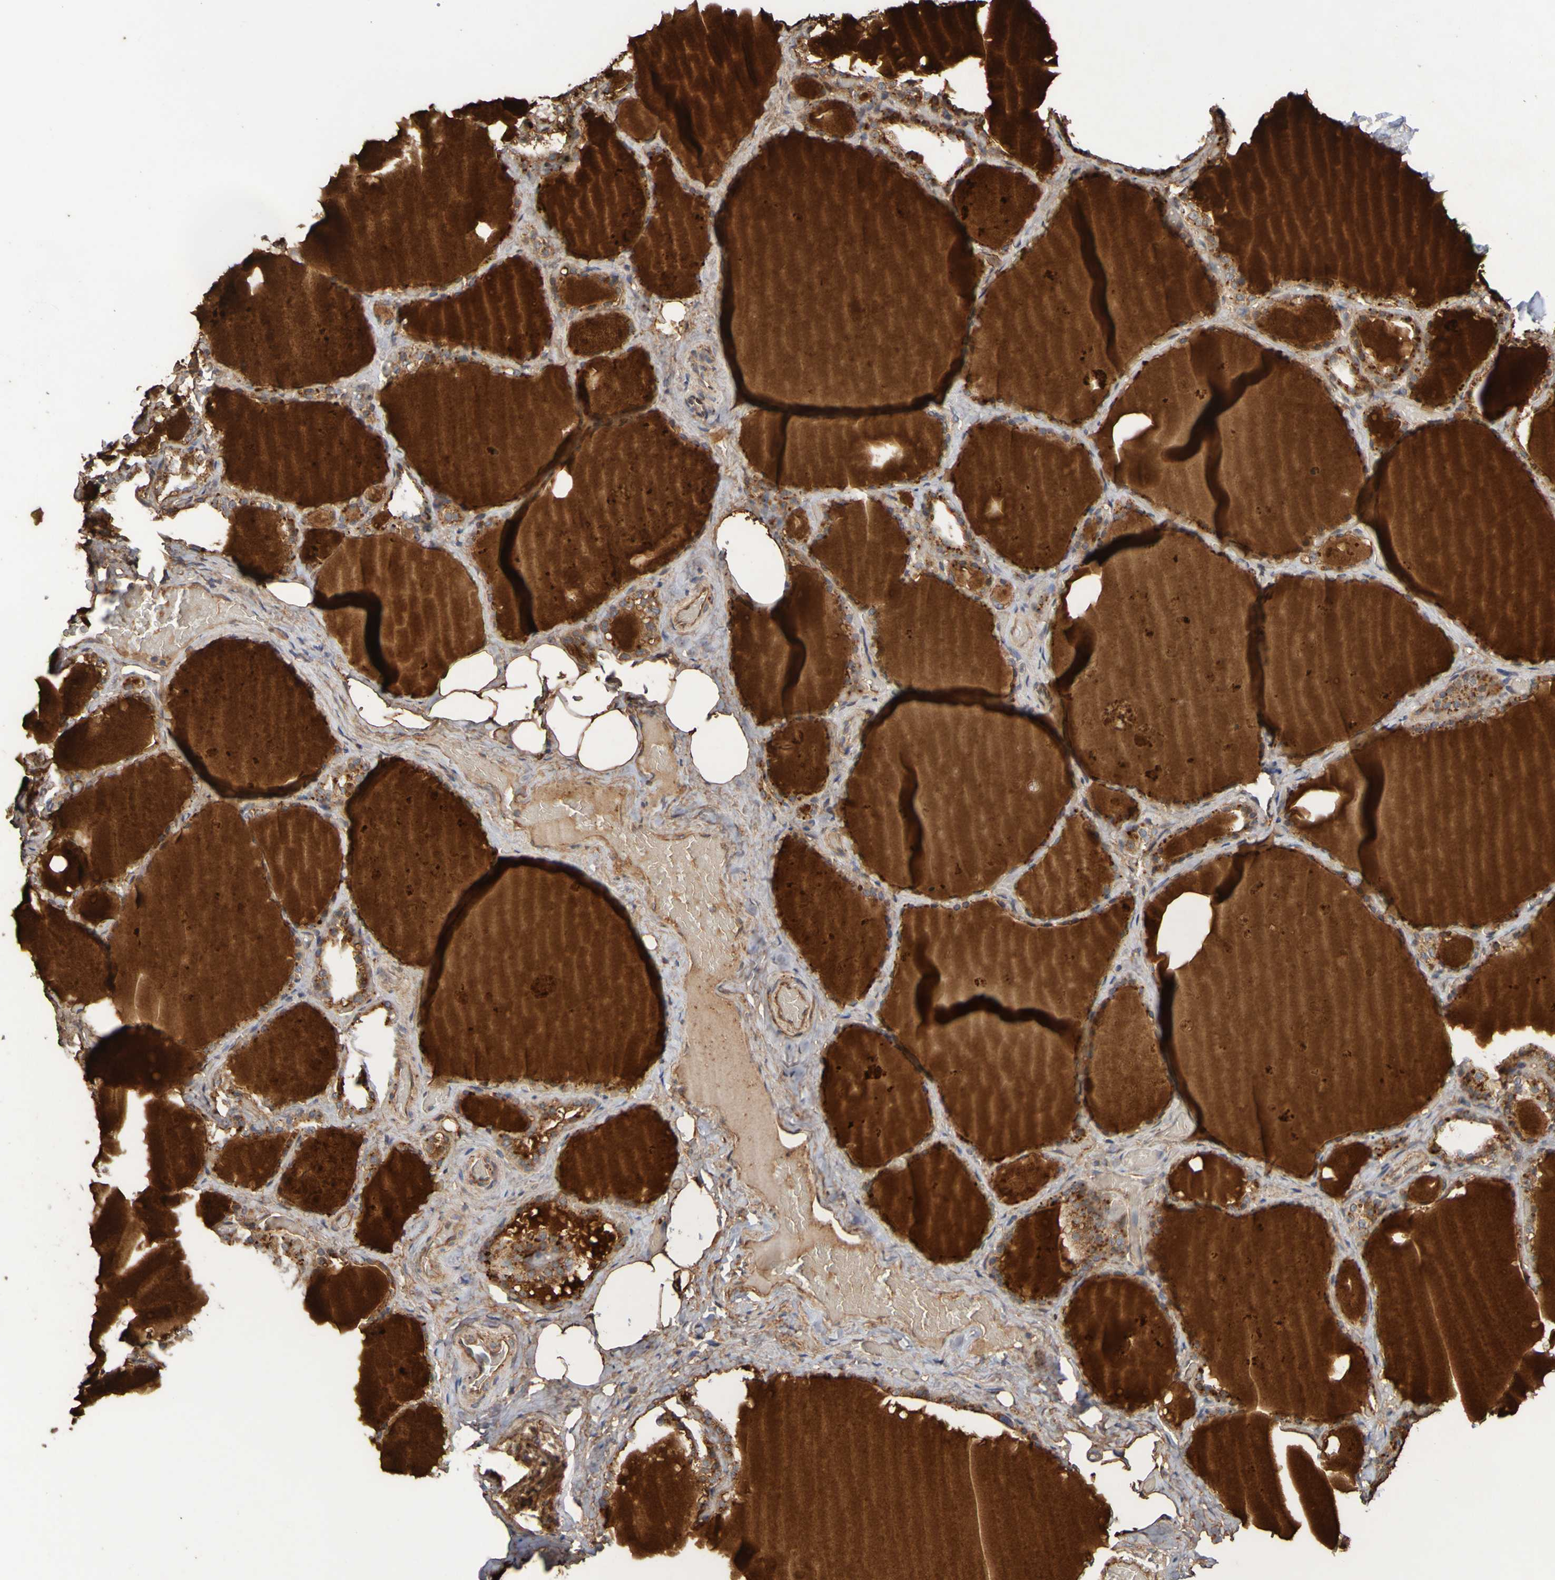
{"staining": {"intensity": "moderate", "quantity": ">75%", "location": "cytoplasmic/membranous"}, "tissue": "thyroid gland", "cell_type": "Glandular cells", "image_type": "normal", "snomed": [{"axis": "morphology", "description": "Normal tissue, NOS"}, {"axis": "topography", "description": "Thyroid gland"}], "caption": "Human thyroid gland stained with a brown dye reveals moderate cytoplasmic/membranous positive positivity in approximately >75% of glandular cells.", "gene": "UCN", "patient": {"sex": "male", "age": 61}}